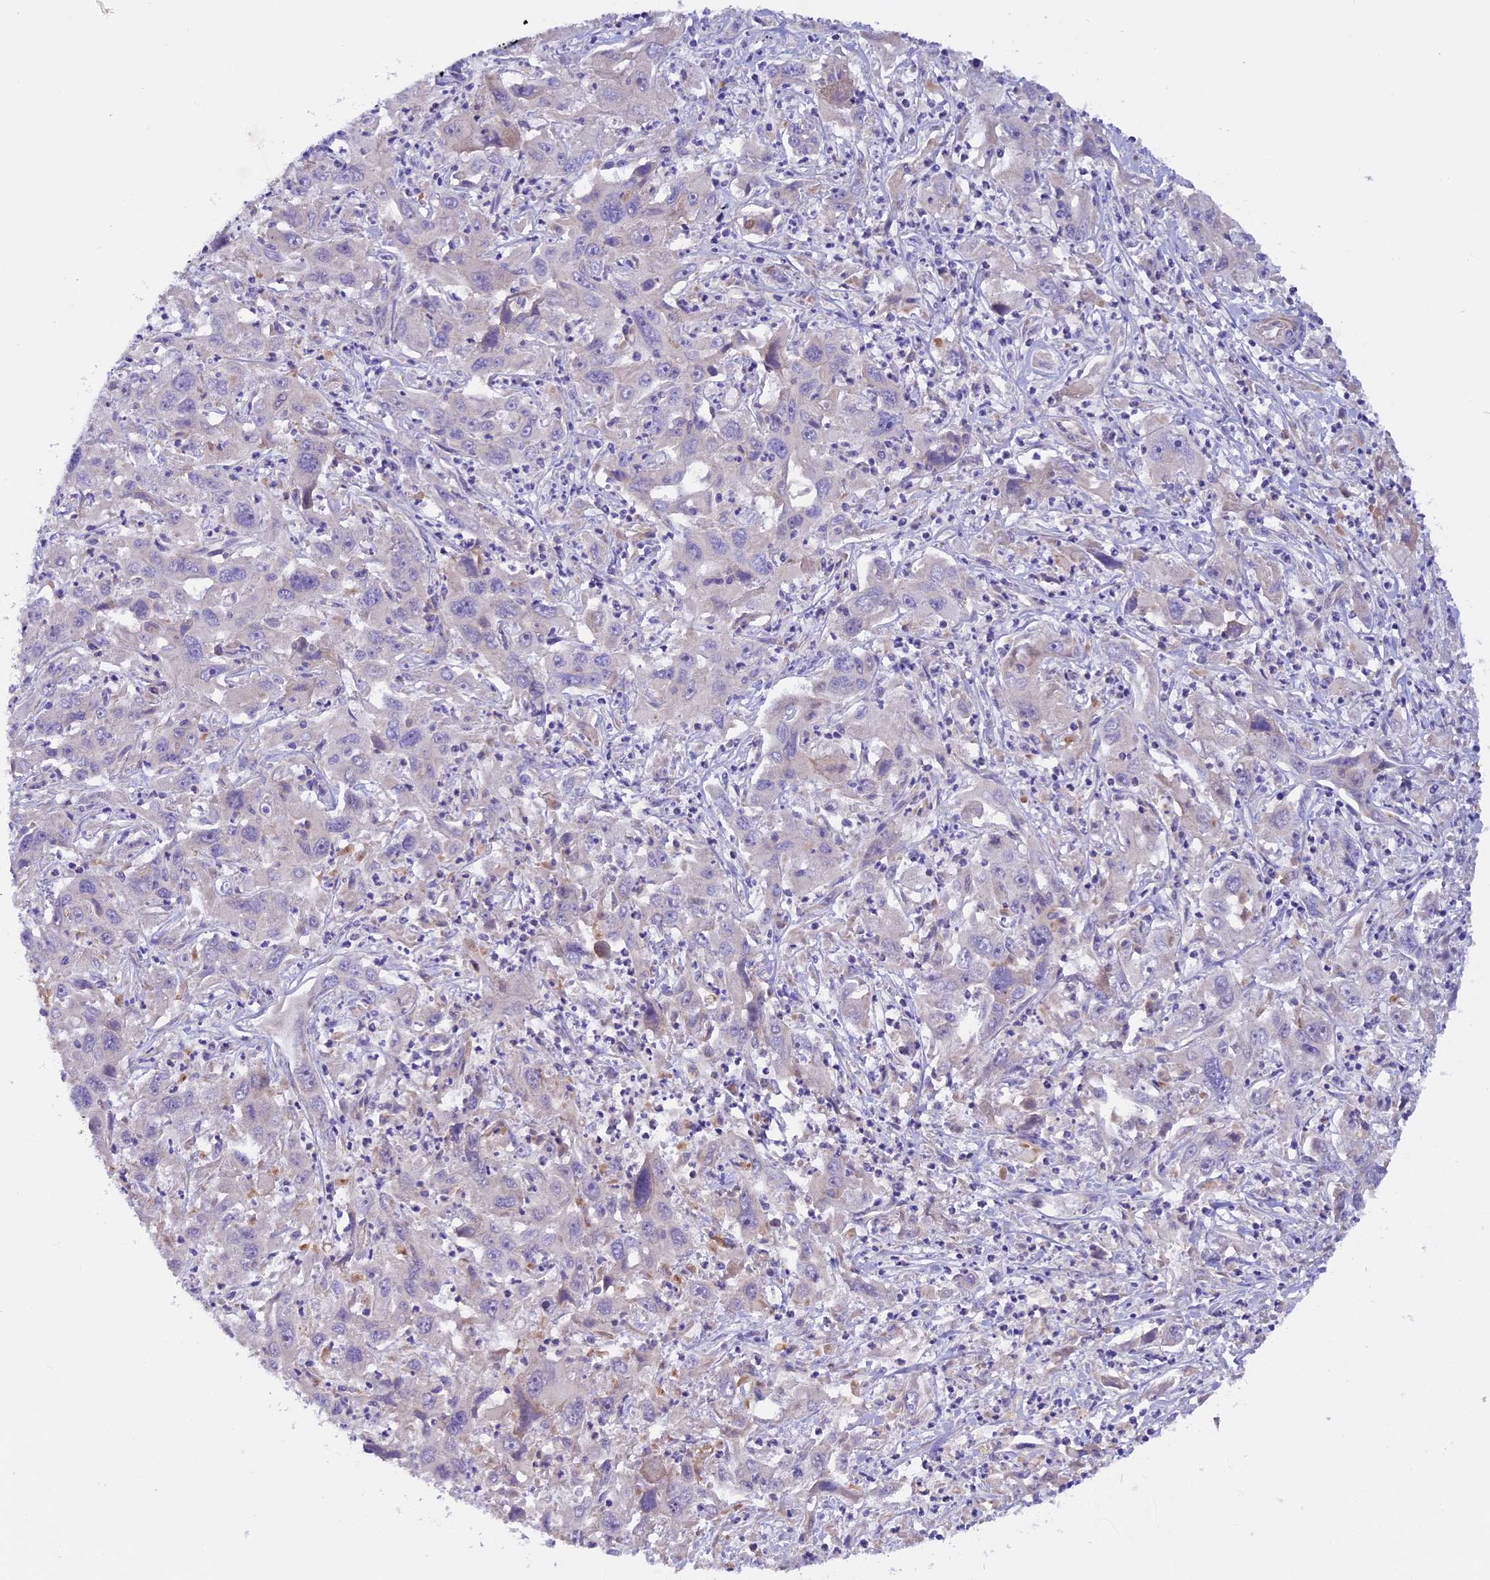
{"staining": {"intensity": "negative", "quantity": "none", "location": "none"}, "tissue": "liver cancer", "cell_type": "Tumor cells", "image_type": "cancer", "snomed": [{"axis": "morphology", "description": "Carcinoma, Hepatocellular, NOS"}, {"axis": "topography", "description": "Liver"}], "caption": "Liver cancer stained for a protein using immunohistochemistry displays no staining tumor cells.", "gene": "CCDC32", "patient": {"sex": "male", "age": 63}}